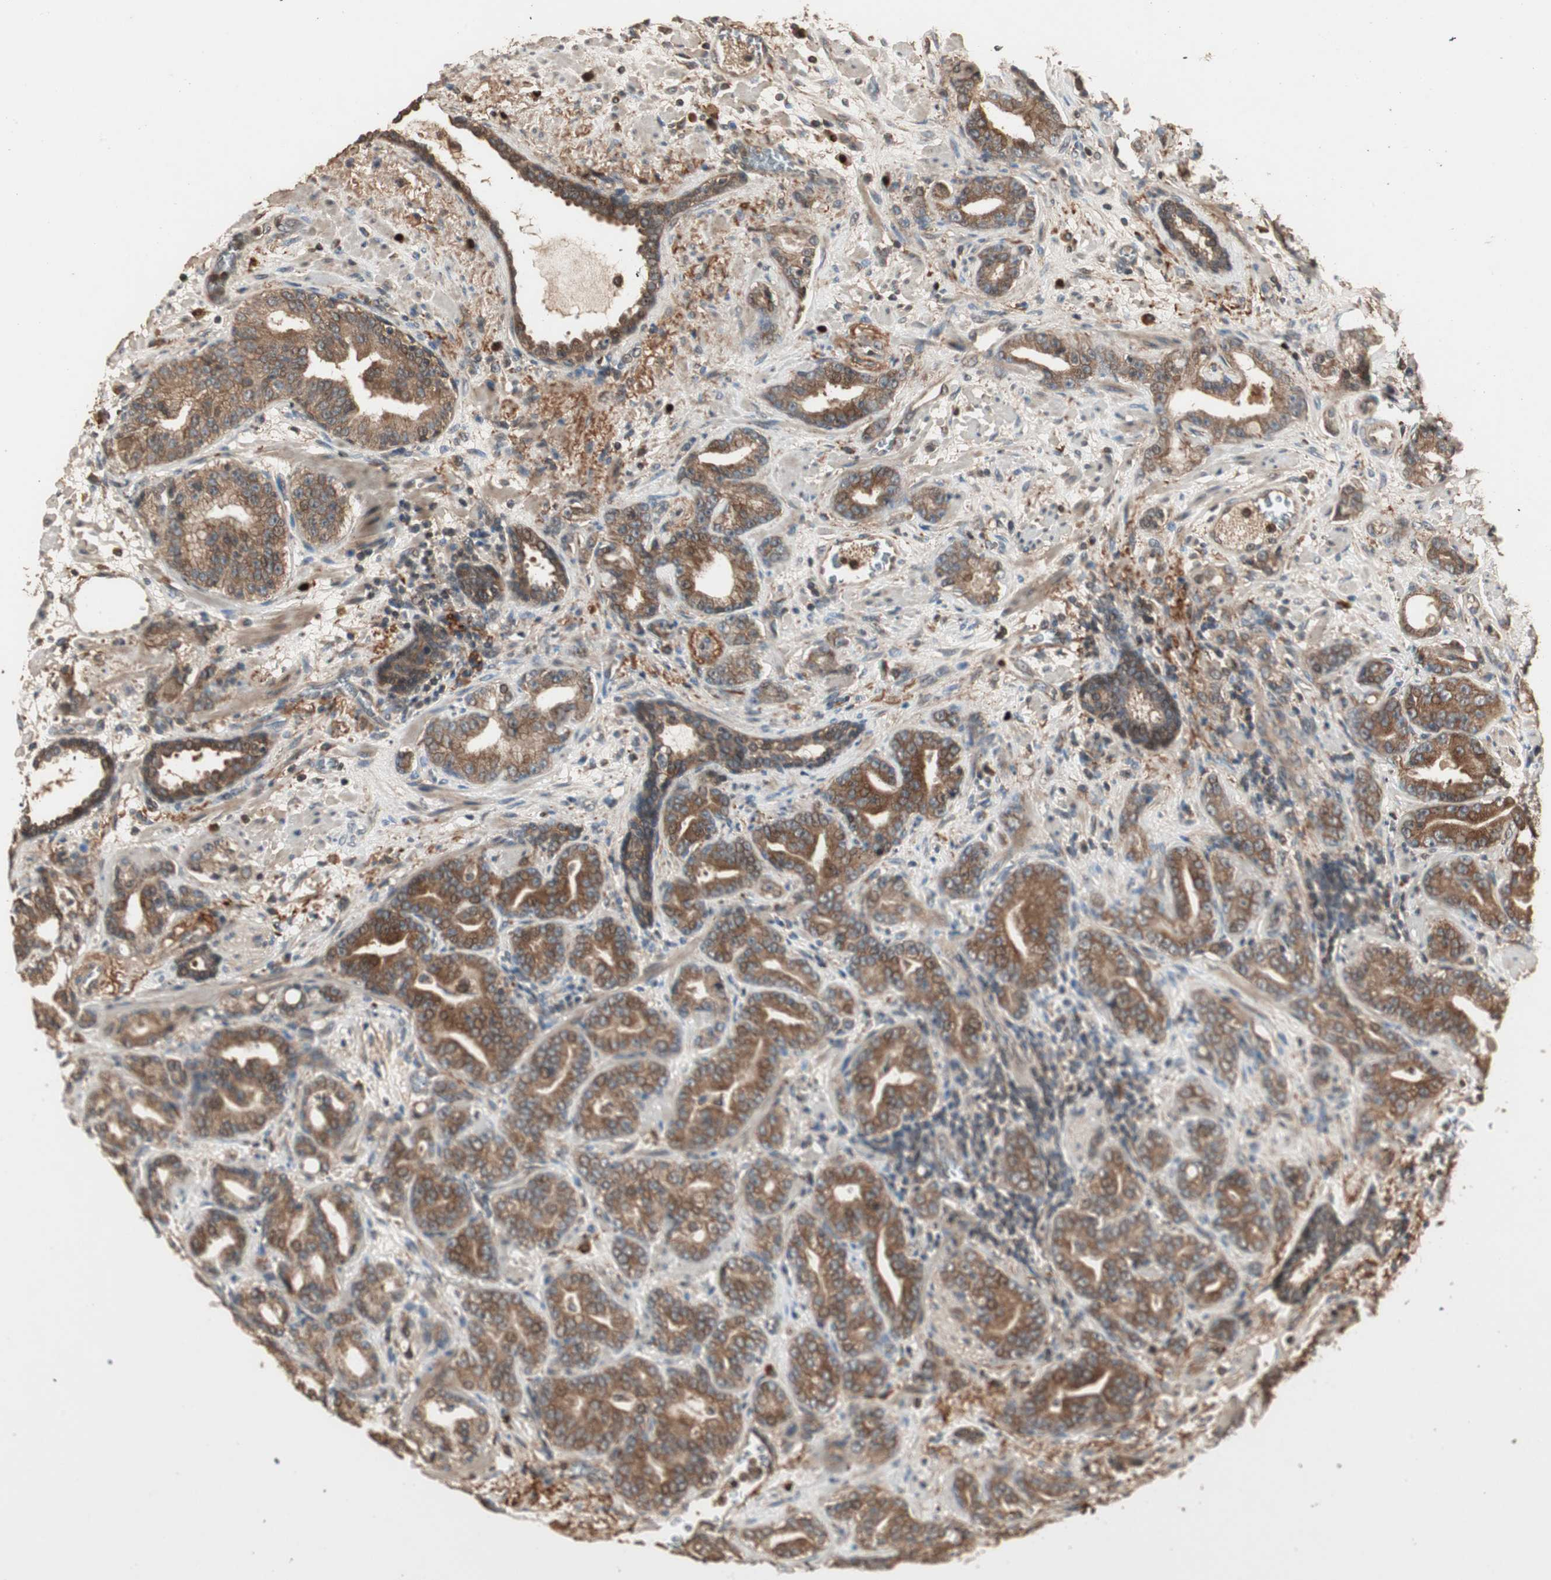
{"staining": {"intensity": "moderate", "quantity": ">75%", "location": "cytoplasmic/membranous"}, "tissue": "prostate cancer", "cell_type": "Tumor cells", "image_type": "cancer", "snomed": [{"axis": "morphology", "description": "Adenocarcinoma, Low grade"}, {"axis": "topography", "description": "Prostate"}], "caption": "Tumor cells reveal moderate cytoplasmic/membranous staining in about >75% of cells in low-grade adenocarcinoma (prostate). (DAB (3,3'-diaminobenzidine) = brown stain, brightfield microscopy at high magnification).", "gene": "USP20", "patient": {"sex": "male", "age": 63}}